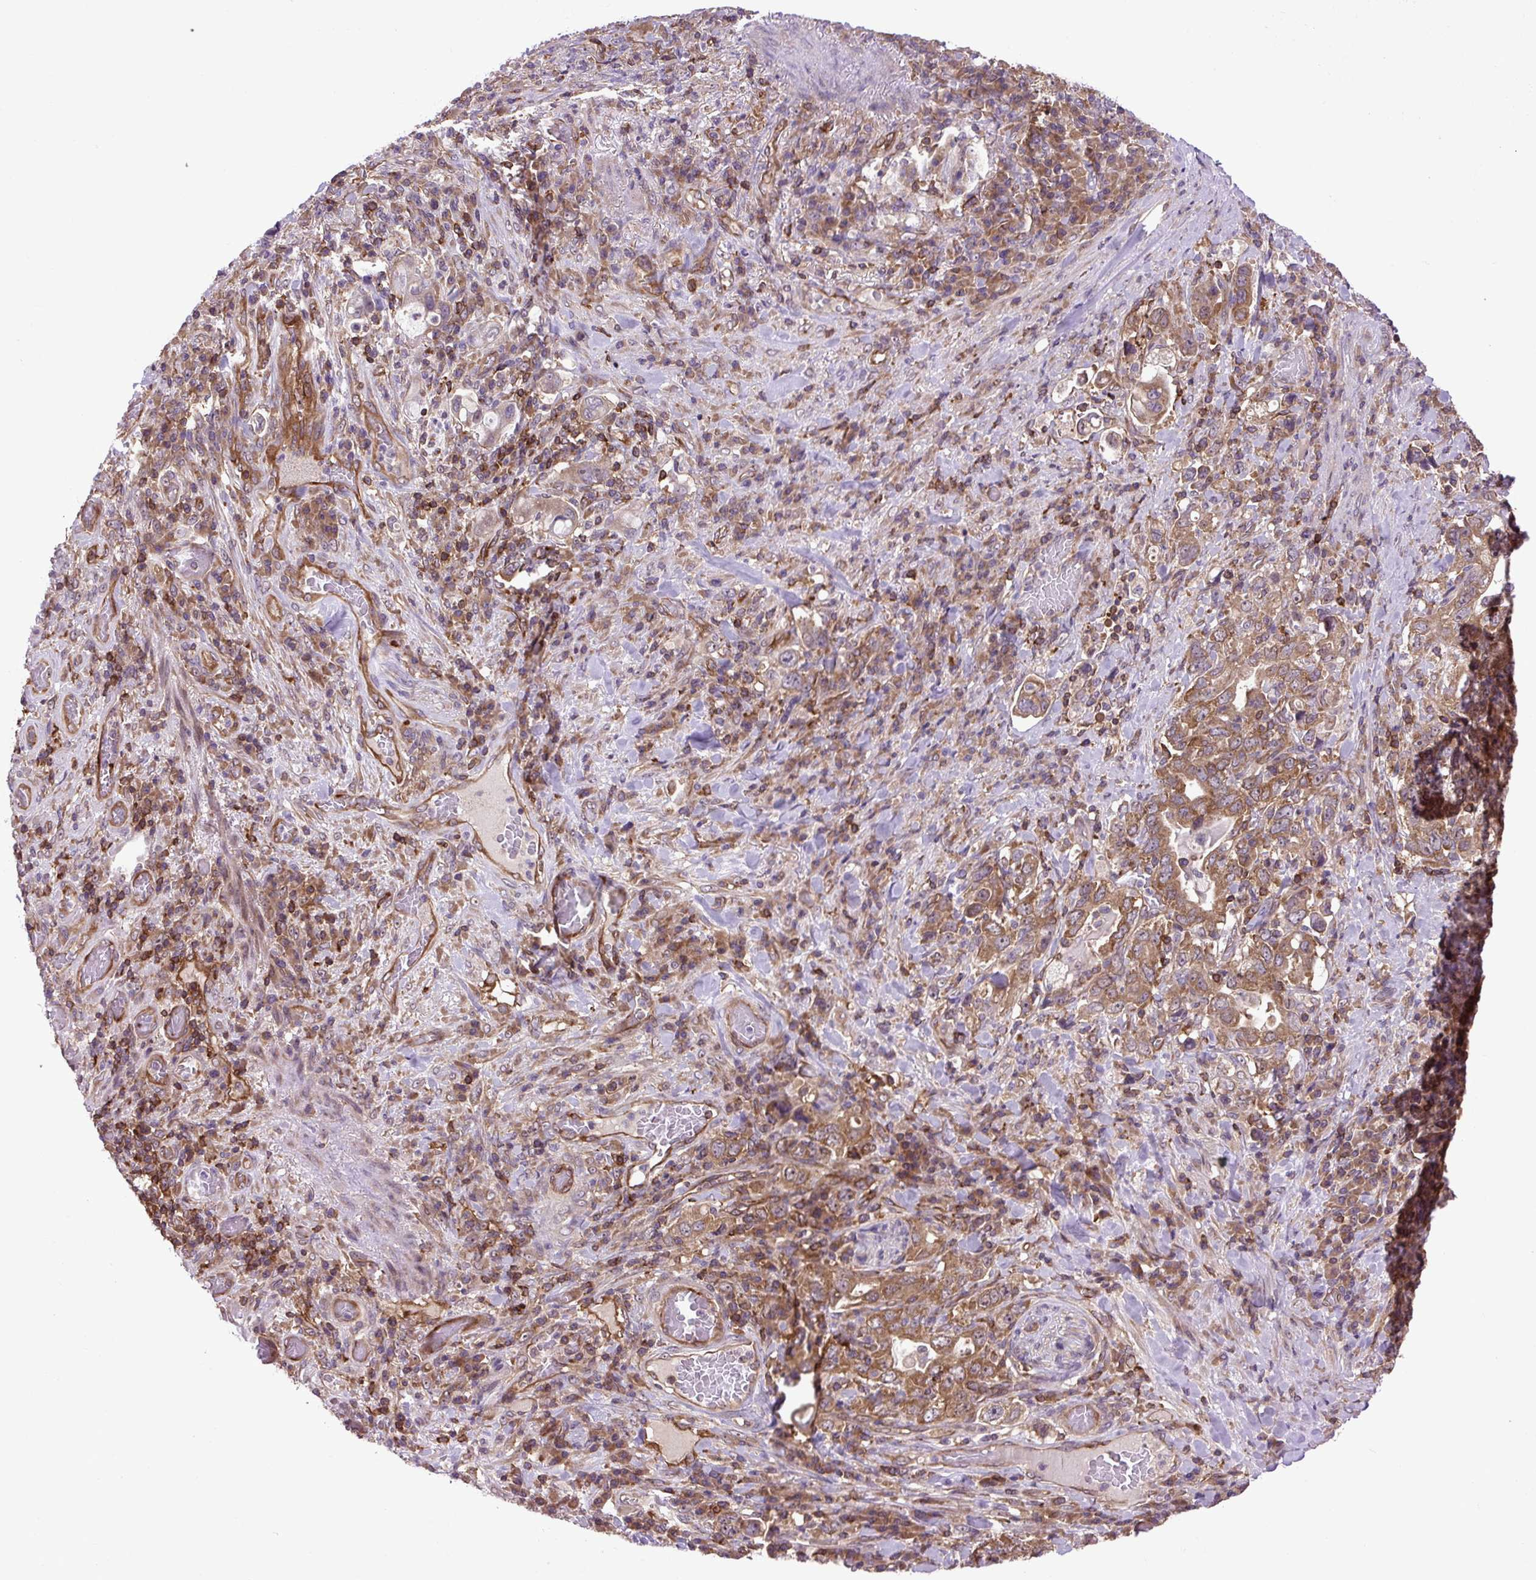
{"staining": {"intensity": "moderate", "quantity": ">75%", "location": "cytoplasmic/membranous,nuclear"}, "tissue": "stomach cancer", "cell_type": "Tumor cells", "image_type": "cancer", "snomed": [{"axis": "morphology", "description": "Adenocarcinoma, NOS"}, {"axis": "topography", "description": "Stomach, upper"}, {"axis": "topography", "description": "Stomach"}], "caption": "High-magnification brightfield microscopy of adenocarcinoma (stomach) stained with DAB (3,3'-diaminobenzidine) (brown) and counterstained with hematoxylin (blue). tumor cells exhibit moderate cytoplasmic/membranous and nuclear expression is identified in about>75% of cells.", "gene": "PLCG1", "patient": {"sex": "male", "age": 62}}